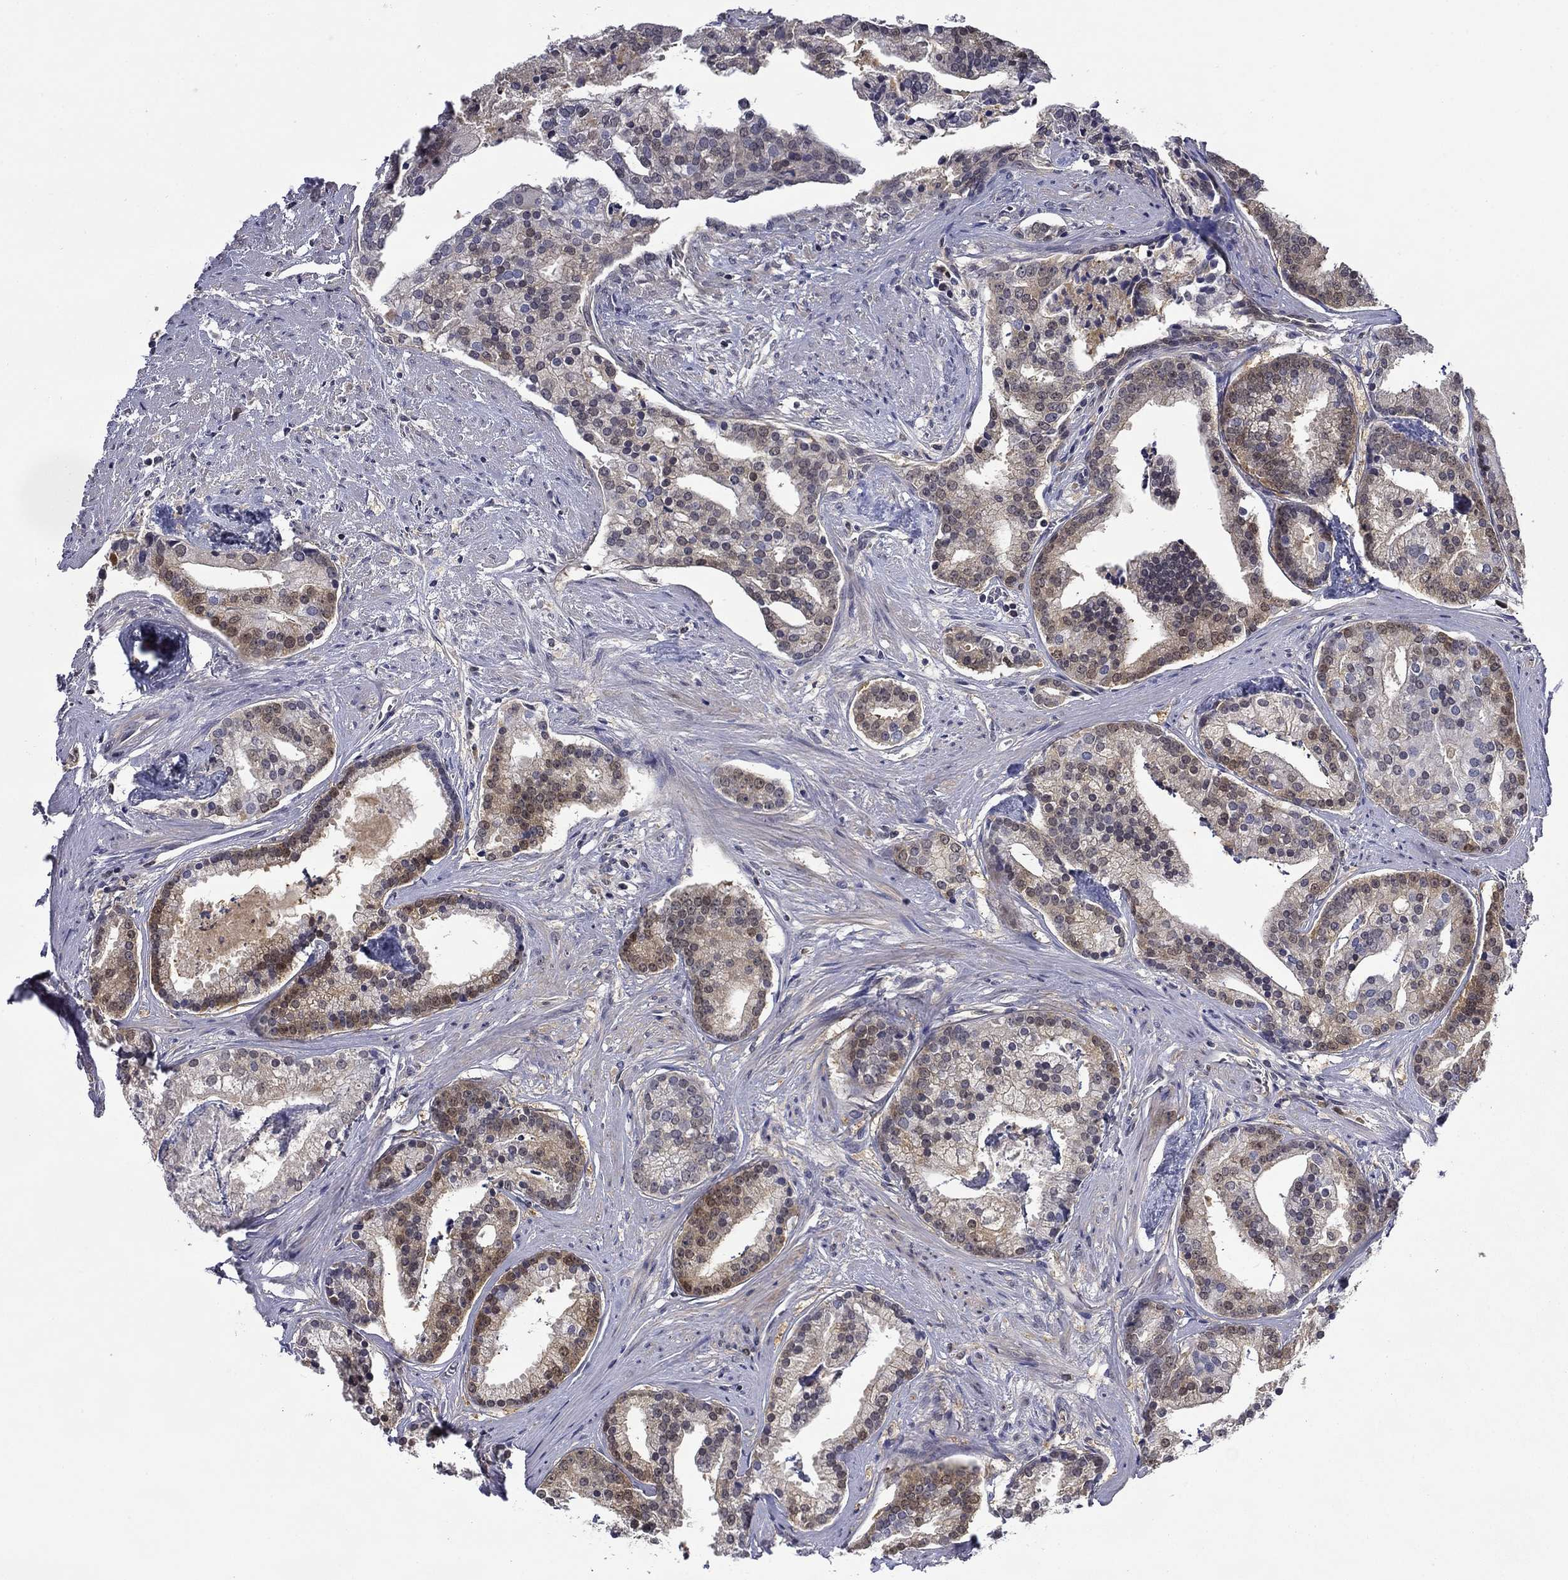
{"staining": {"intensity": "moderate", "quantity": "<25%", "location": "cytoplasmic/membranous"}, "tissue": "prostate cancer", "cell_type": "Tumor cells", "image_type": "cancer", "snomed": [{"axis": "morphology", "description": "Adenocarcinoma, NOS"}, {"axis": "topography", "description": "Prostate and seminal vesicle, NOS"}, {"axis": "topography", "description": "Prostate"}], "caption": "A brown stain shows moderate cytoplasmic/membranous positivity of a protein in human prostate cancer tumor cells.", "gene": "DDTL", "patient": {"sex": "male", "age": 44}}